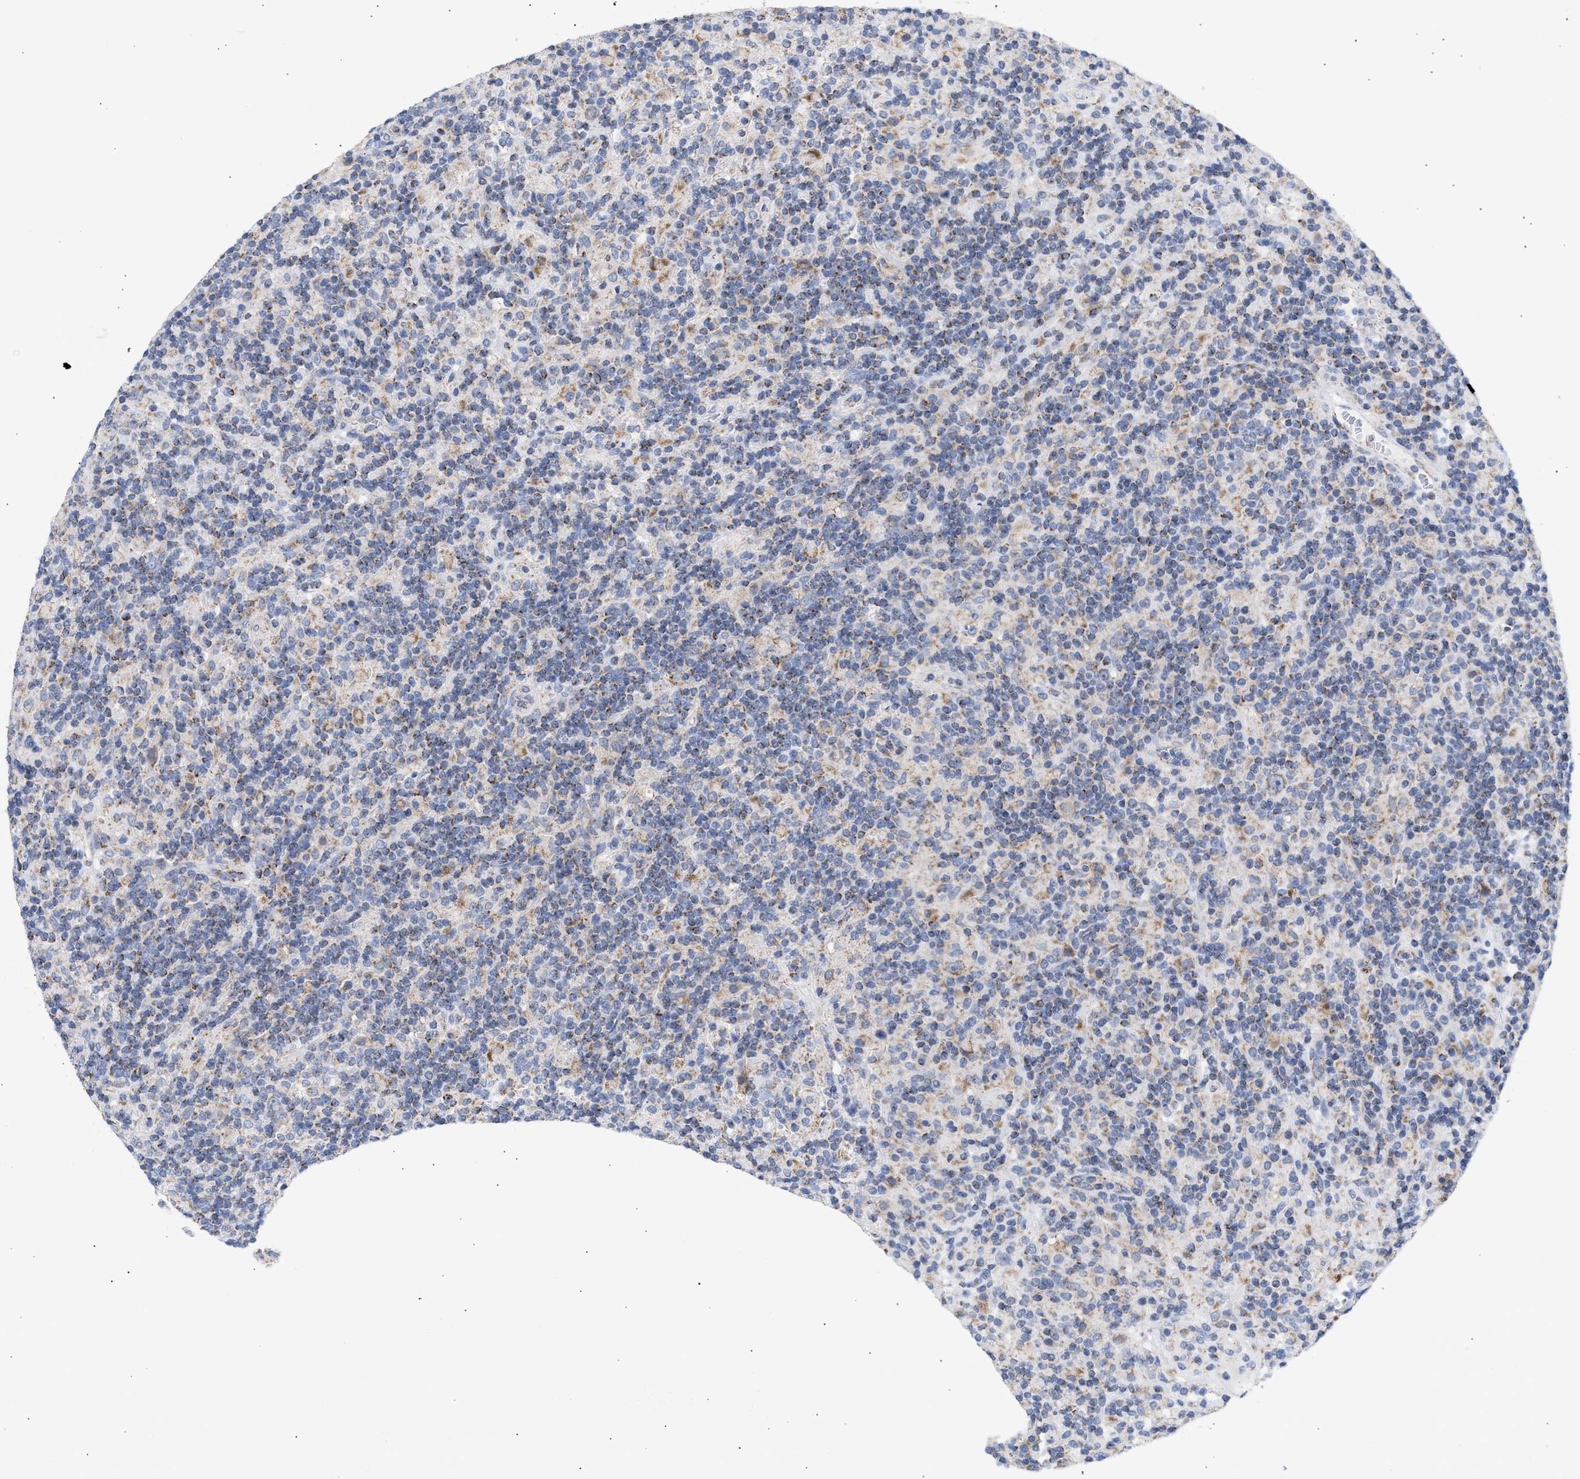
{"staining": {"intensity": "moderate", "quantity": "25%-75%", "location": "cytoplasmic/membranous"}, "tissue": "lymphoma", "cell_type": "Tumor cells", "image_type": "cancer", "snomed": [{"axis": "morphology", "description": "Hodgkin's disease, NOS"}, {"axis": "topography", "description": "Lymph node"}], "caption": "A medium amount of moderate cytoplasmic/membranous staining is appreciated in about 25%-75% of tumor cells in Hodgkin's disease tissue.", "gene": "ACOT13", "patient": {"sex": "male", "age": 70}}